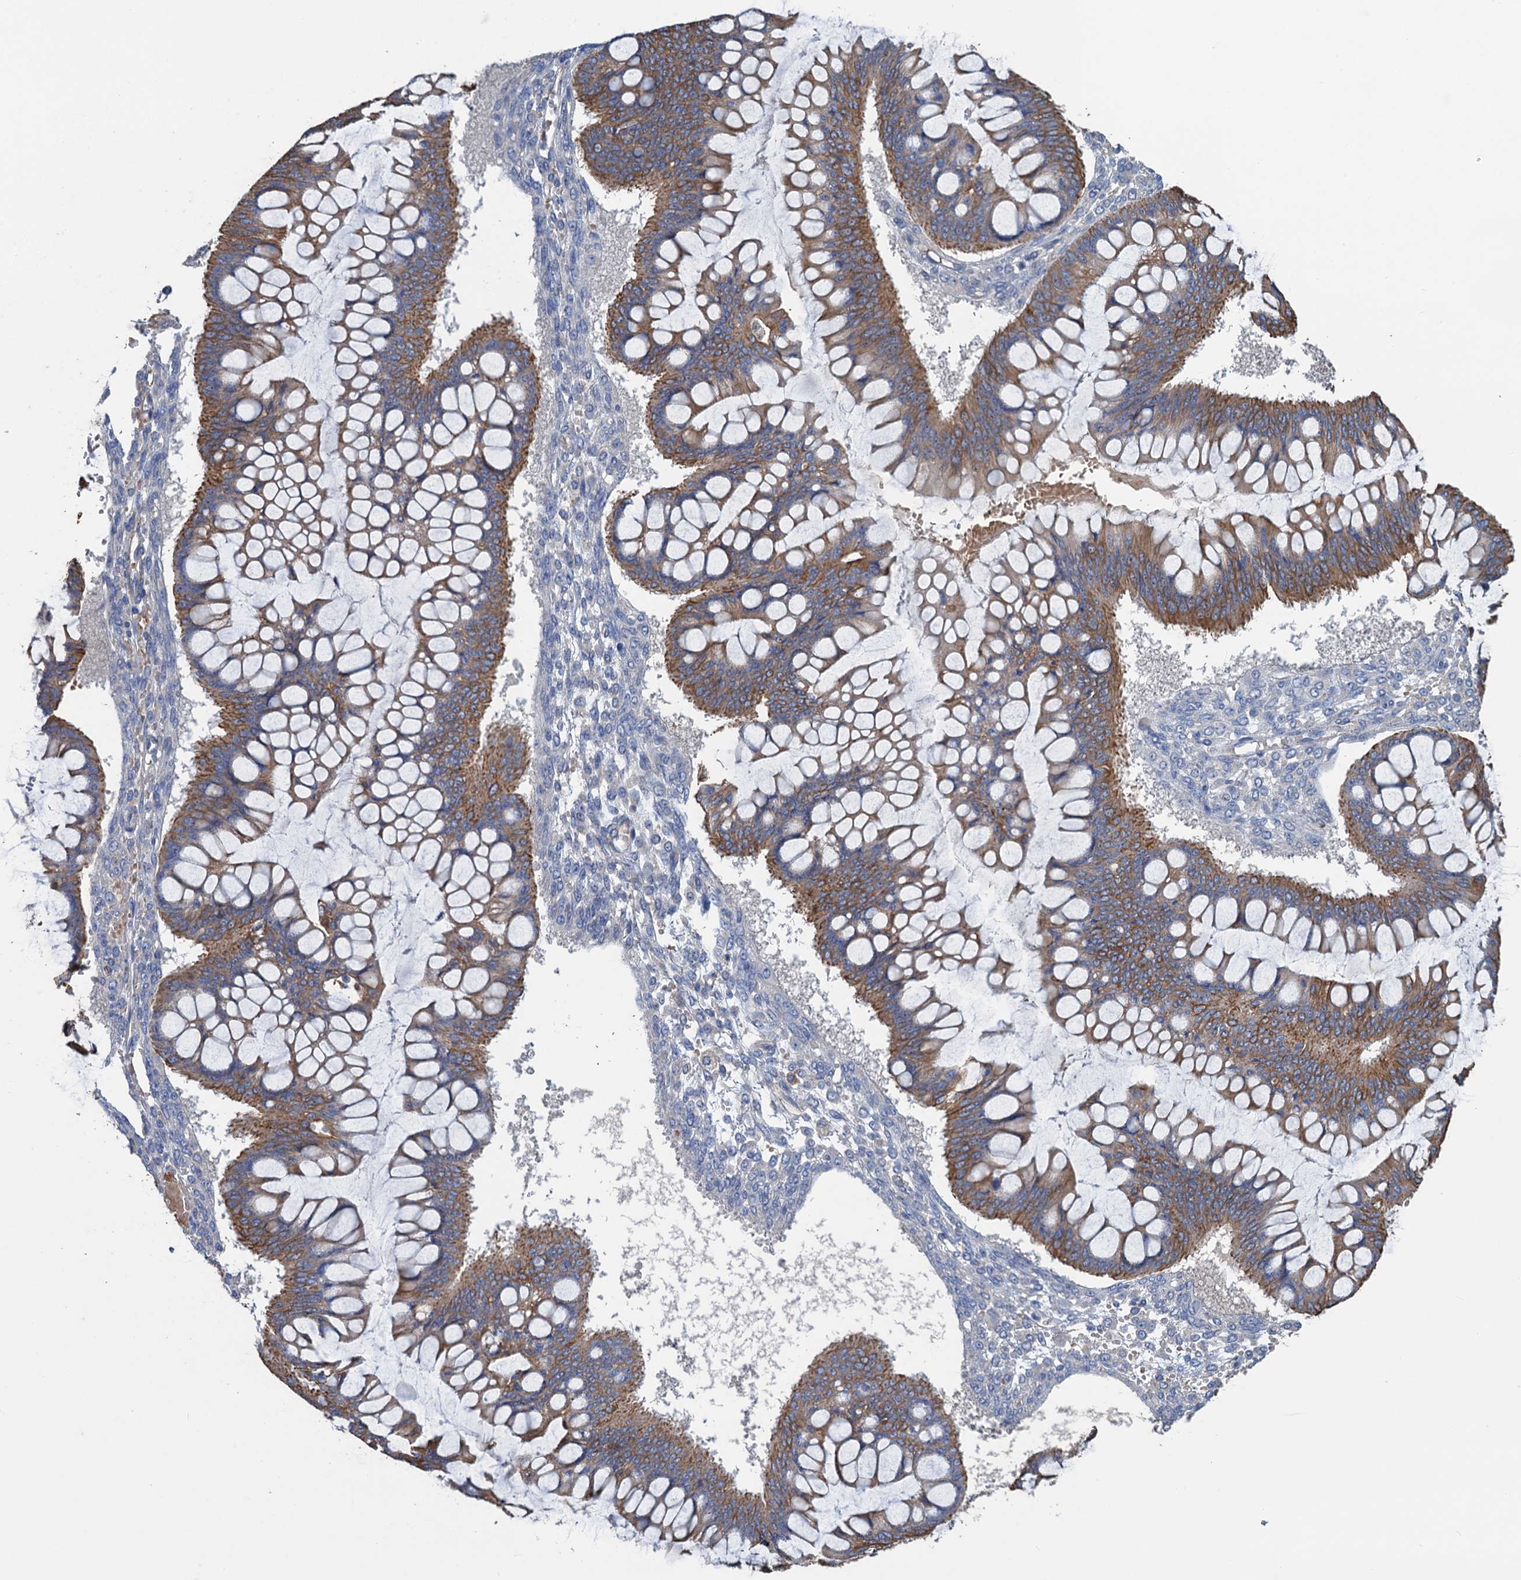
{"staining": {"intensity": "moderate", "quantity": ">75%", "location": "cytoplasmic/membranous"}, "tissue": "ovarian cancer", "cell_type": "Tumor cells", "image_type": "cancer", "snomed": [{"axis": "morphology", "description": "Cystadenocarcinoma, mucinous, NOS"}, {"axis": "topography", "description": "Ovary"}], "caption": "High-power microscopy captured an immunohistochemistry (IHC) image of ovarian cancer, revealing moderate cytoplasmic/membranous staining in about >75% of tumor cells.", "gene": "SMCO3", "patient": {"sex": "female", "age": 73}}